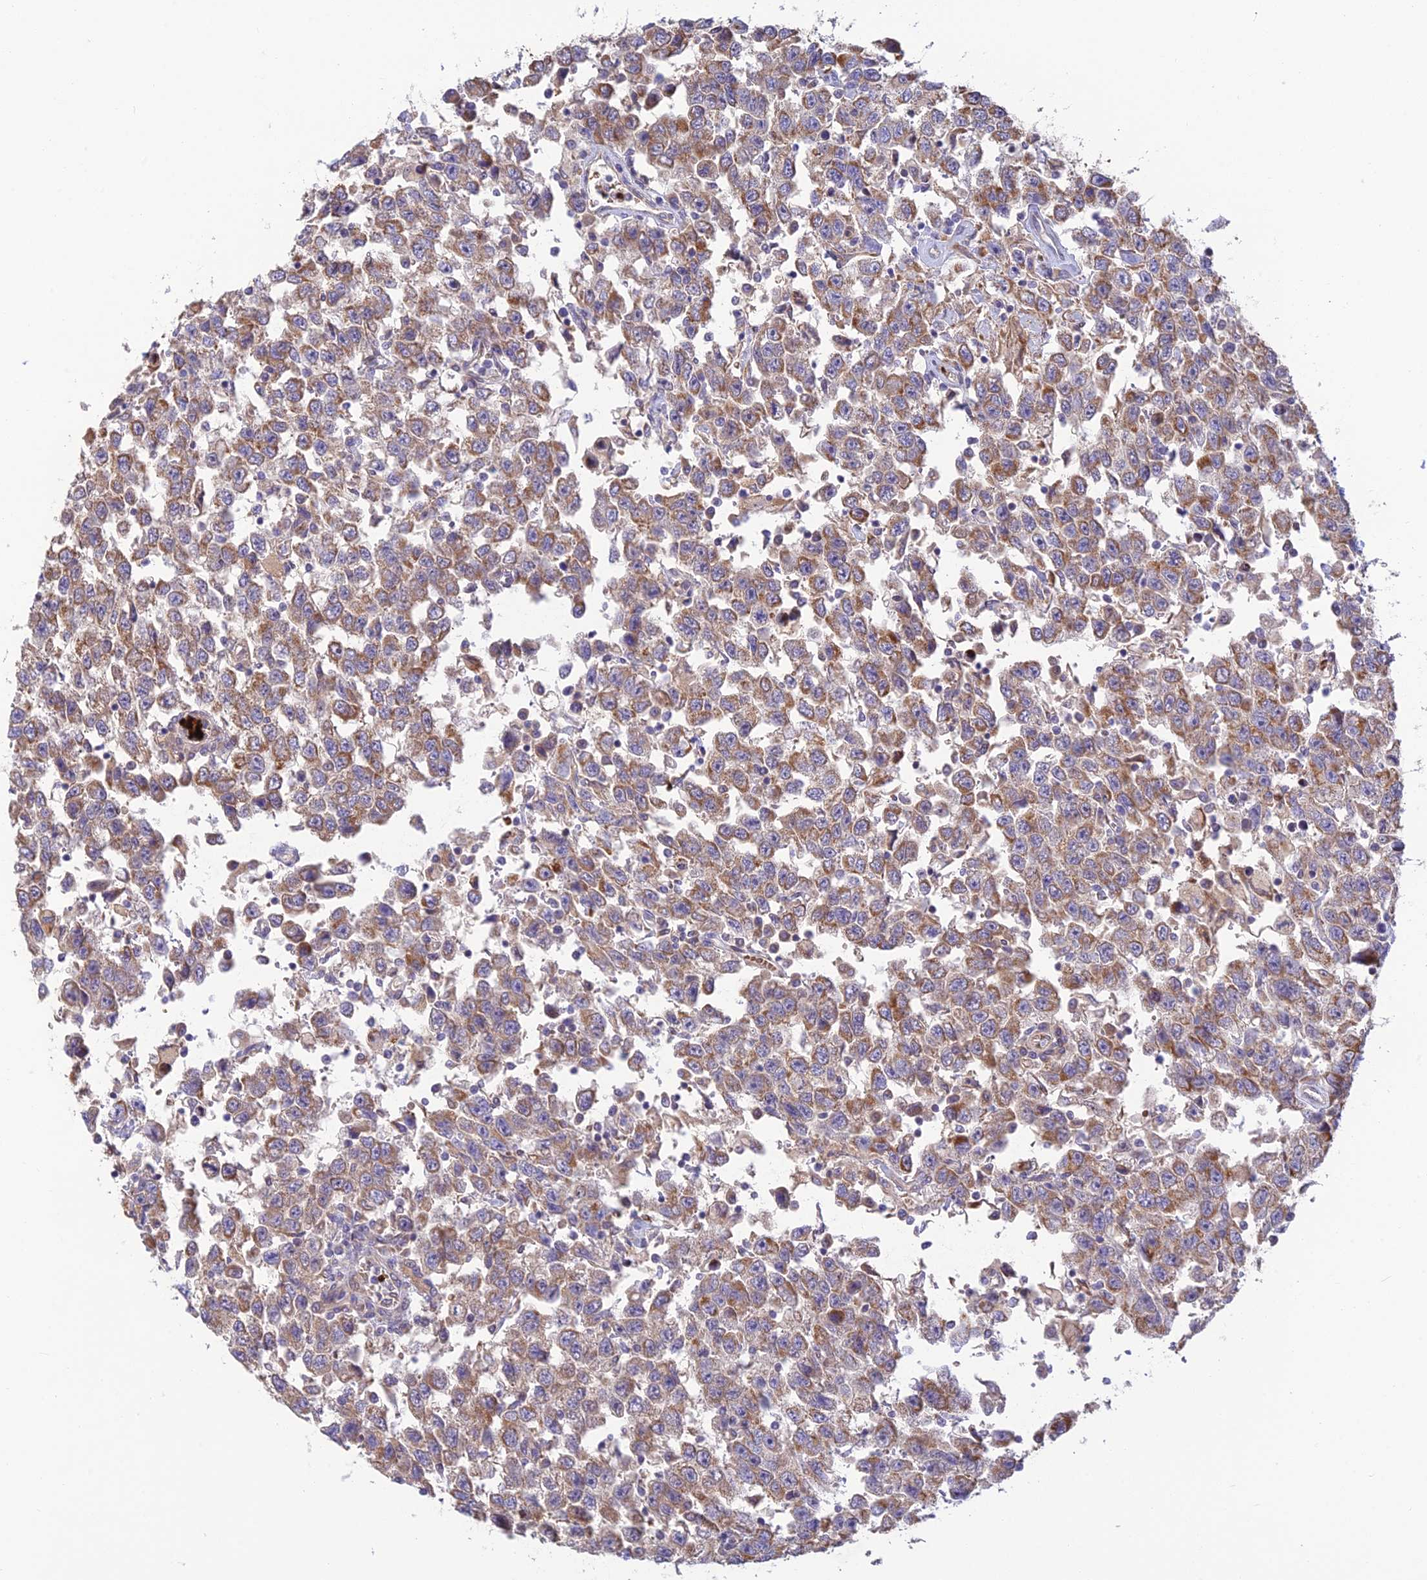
{"staining": {"intensity": "moderate", "quantity": "25%-75%", "location": "cytoplasmic/membranous"}, "tissue": "testis cancer", "cell_type": "Tumor cells", "image_type": "cancer", "snomed": [{"axis": "morphology", "description": "Seminoma, NOS"}, {"axis": "topography", "description": "Testis"}], "caption": "Immunohistochemical staining of human testis cancer (seminoma) reveals moderate cytoplasmic/membranous protein positivity in approximately 25%-75% of tumor cells. (Stains: DAB in brown, nuclei in blue, Microscopy: brightfield microscopy at high magnification).", "gene": "UFSP2", "patient": {"sex": "male", "age": 41}}